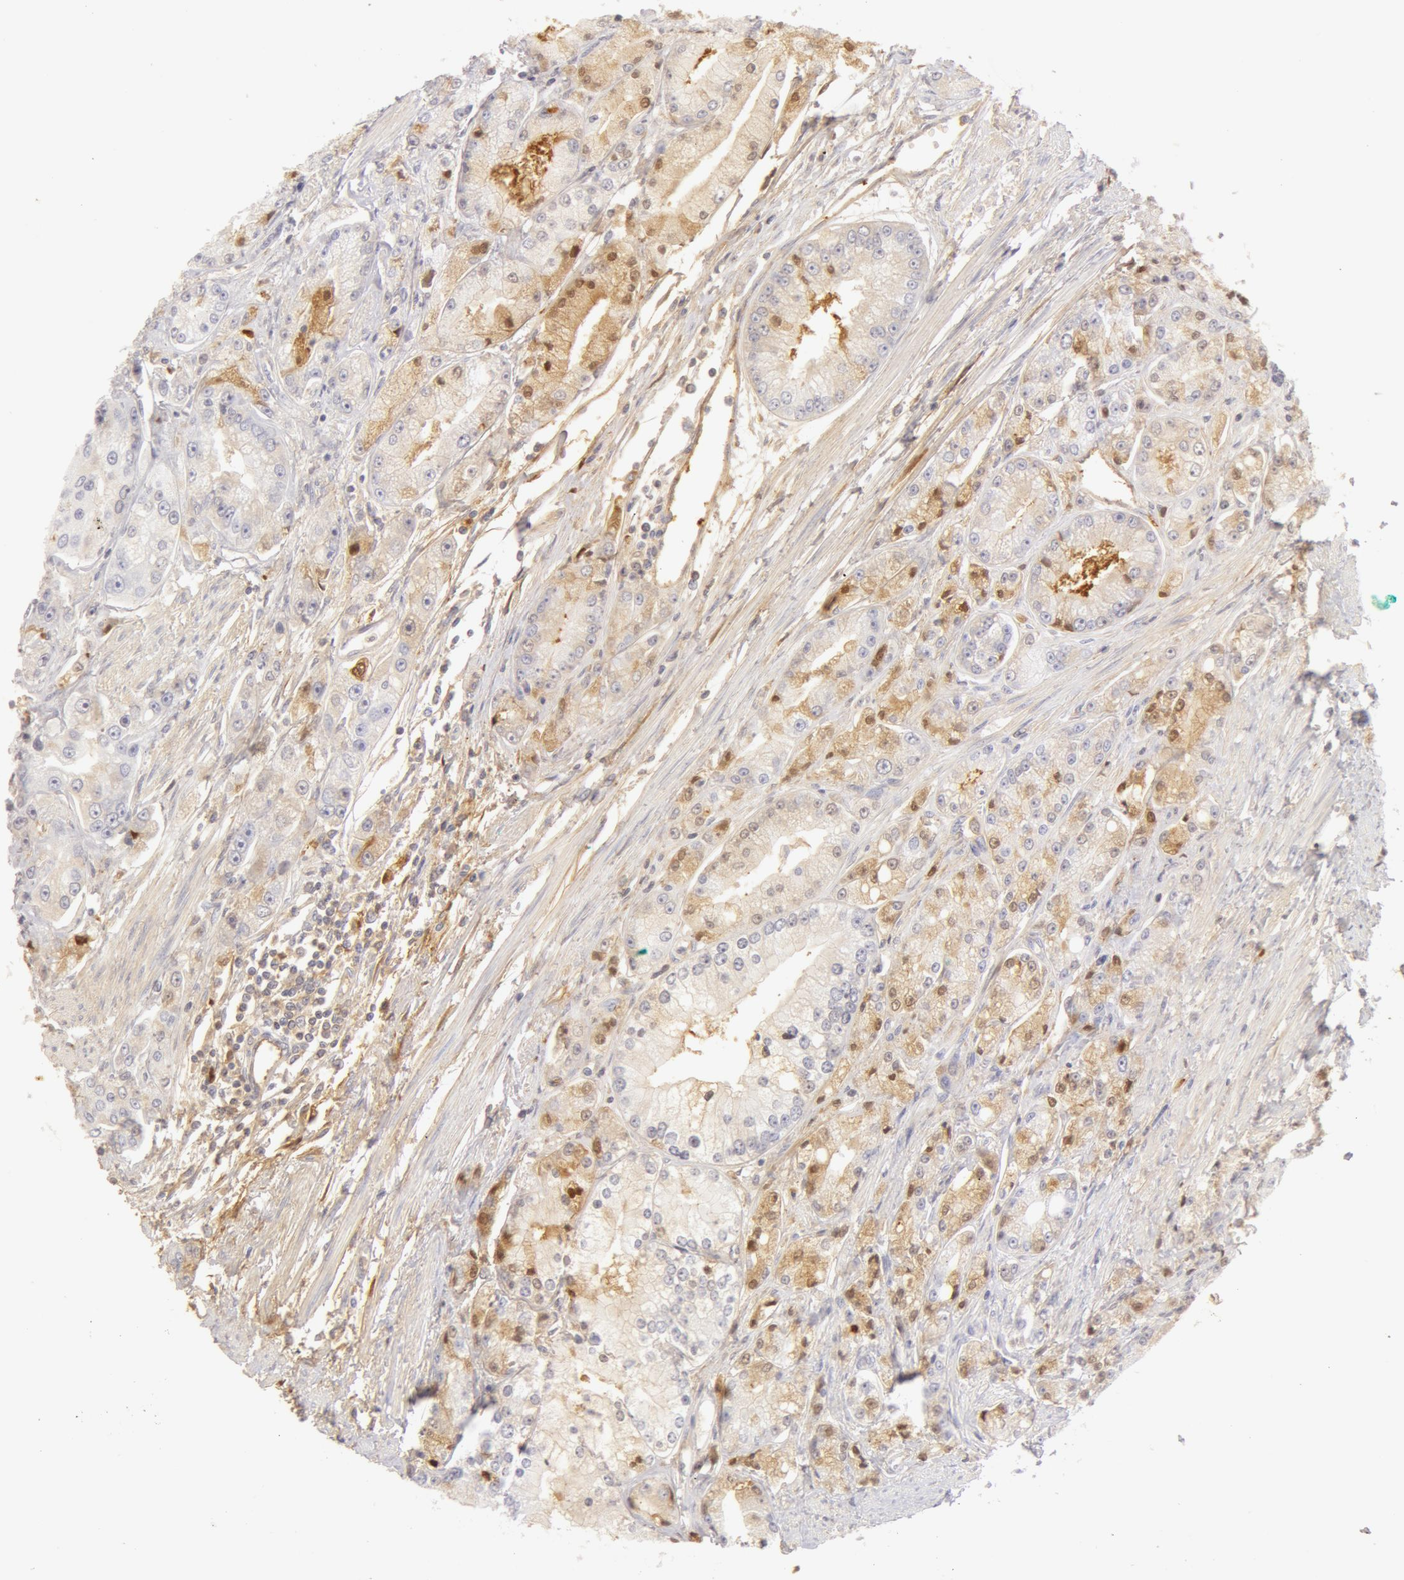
{"staining": {"intensity": "weak", "quantity": "<25%", "location": "cytoplasmic/membranous"}, "tissue": "prostate cancer", "cell_type": "Tumor cells", "image_type": "cancer", "snomed": [{"axis": "morphology", "description": "Adenocarcinoma, Medium grade"}, {"axis": "topography", "description": "Prostate"}], "caption": "DAB immunohistochemical staining of prostate cancer (adenocarcinoma (medium-grade)) displays no significant staining in tumor cells.", "gene": "AHSG", "patient": {"sex": "male", "age": 72}}